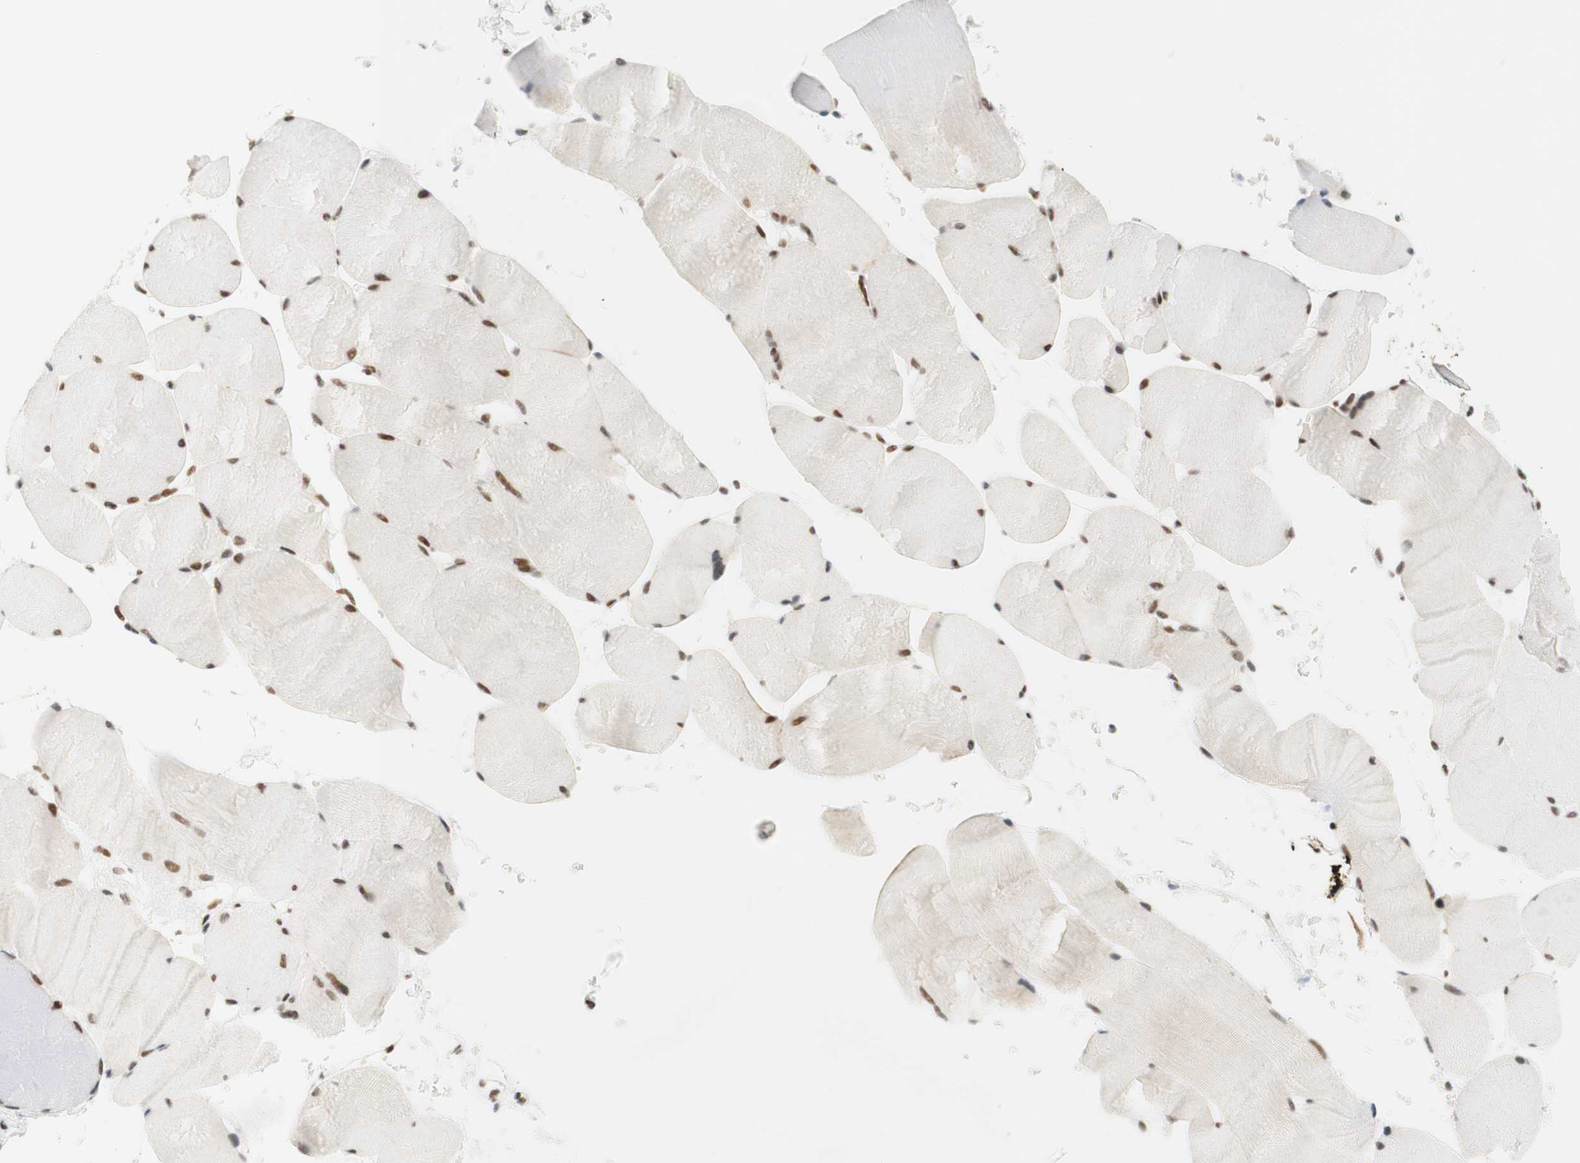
{"staining": {"intensity": "moderate", "quantity": ">75%", "location": "nuclear"}, "tissue": "skeletal muscle", "cell_type": "Myocytes", "image_type": "normal", "snomed": [{"axis": "morphology", "description": "Normal tissue, NOS"}, {"axis": "topography", "description": "Skin"}, {"axis": "topography", "description": "Skeletal muscle"}], "caption": "Immunohistochemistry histopathology image of unremarkable skeletal muscle: skeletal muscle stained using immunohistochemistry exhibits medium levels of moderate protein expression localized specifically in the nuclear of myocytes, appearing as a nuclear brown color.", "gene": "RNF20", "patient": {"sex": "male", "age": 83}}